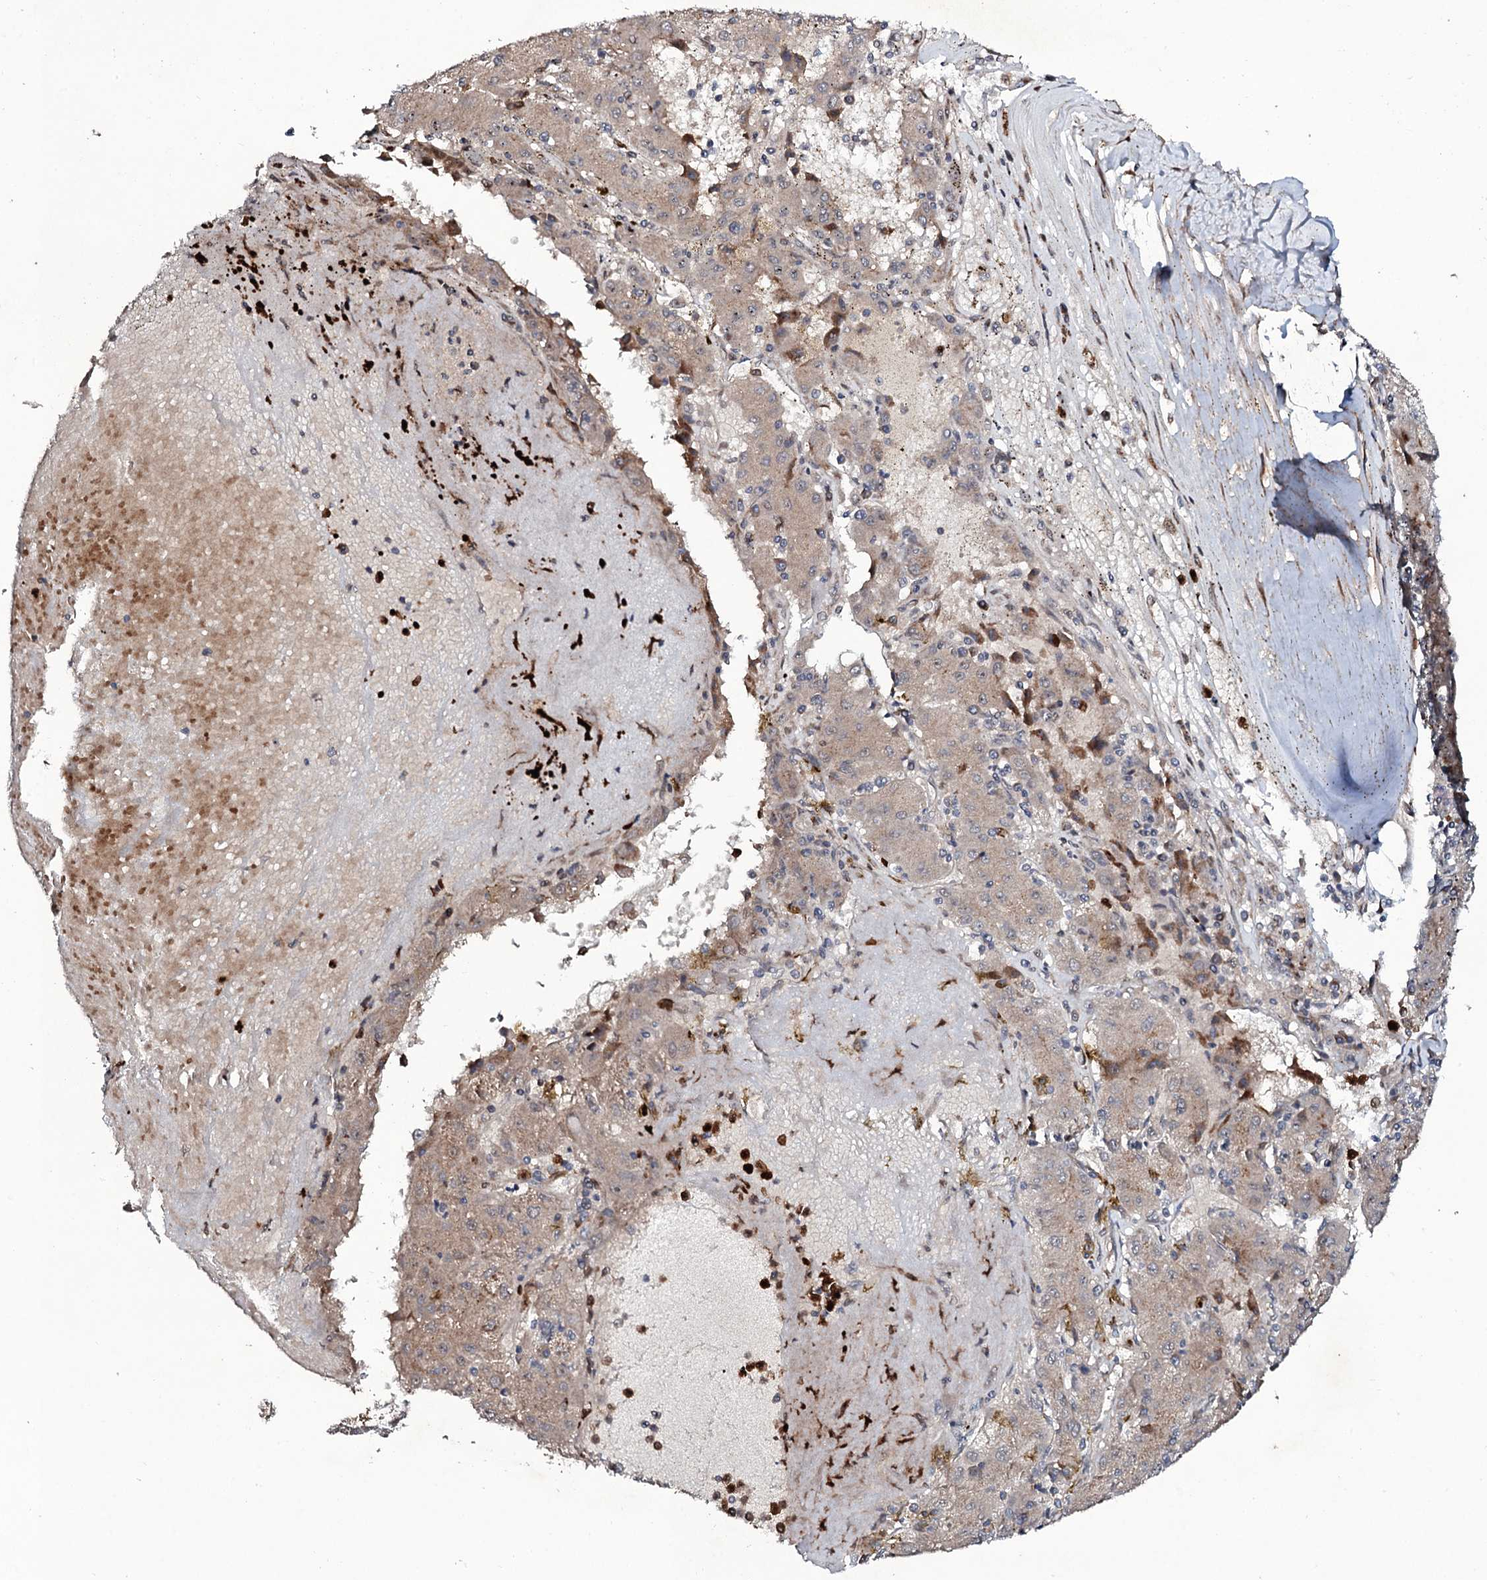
{"staining": {"intensity": "weak", "quantity": ">75%", "location": "cytoplasmic/membranous"}, "tissue": "liver cancer", "cell_type": "Tumor cells", "image_type": "cancer", "snomed": [{"axis": "morphology", "description": "Carcinoma, Hepatocellular, NOS"}, {"axis": "topography", "description": "Liver"}], "caption": "Hepatocellular carcinoma (liver) was stained to show a protein in brown. There is low levels of weak cytoplasmic/membranous positivity in about >75% of tumor cells.", "gene": "COG6", "patient": {"sex": "male", "age": 72}}